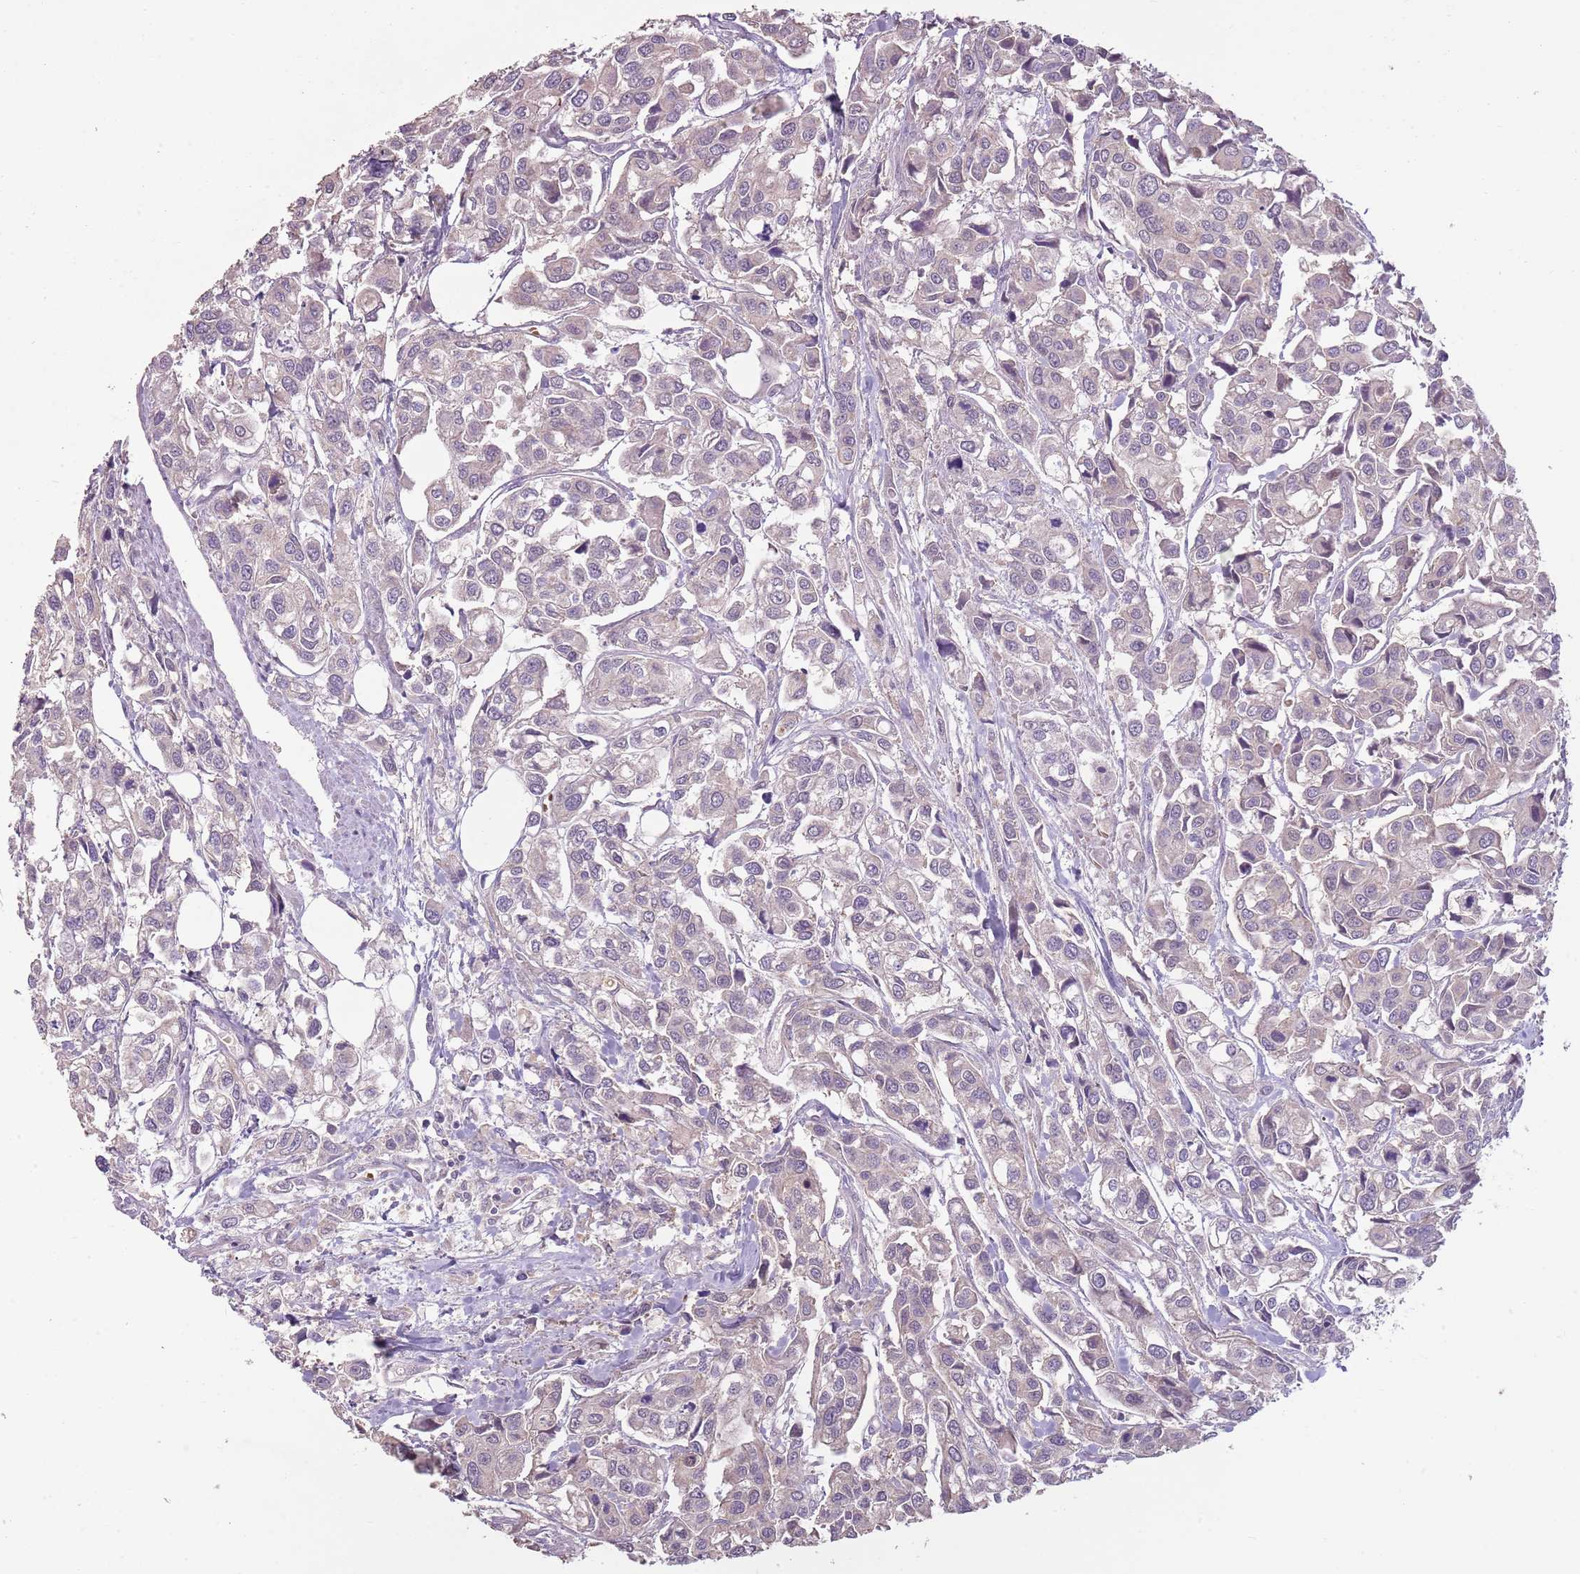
{"staining": {"intensity": "negative", "quantity": "none", "location": "none"}, "tissue": "urothelial cancer", "cell_type": "Tumor cells", "image_type": "cancer", "snomed": [{"axis": "morphology", "description": "Urothelial carcinoma, High grade"}, {"axis": "topography", "description": "Urinary bladder"}], "caption": "High magnification brightfield microscopy of urothelial carcinoma (high-grade) stained with DAB (3,3'-diaminobenzidine) (brown) and counterstained with hematoxylin (blue): tumor cells show no significant staining. (Brightfield microscopy of DAB IHC at high magnification).", "gene": "TEKT4", "patient": {"sex": "male", "age": 67}}